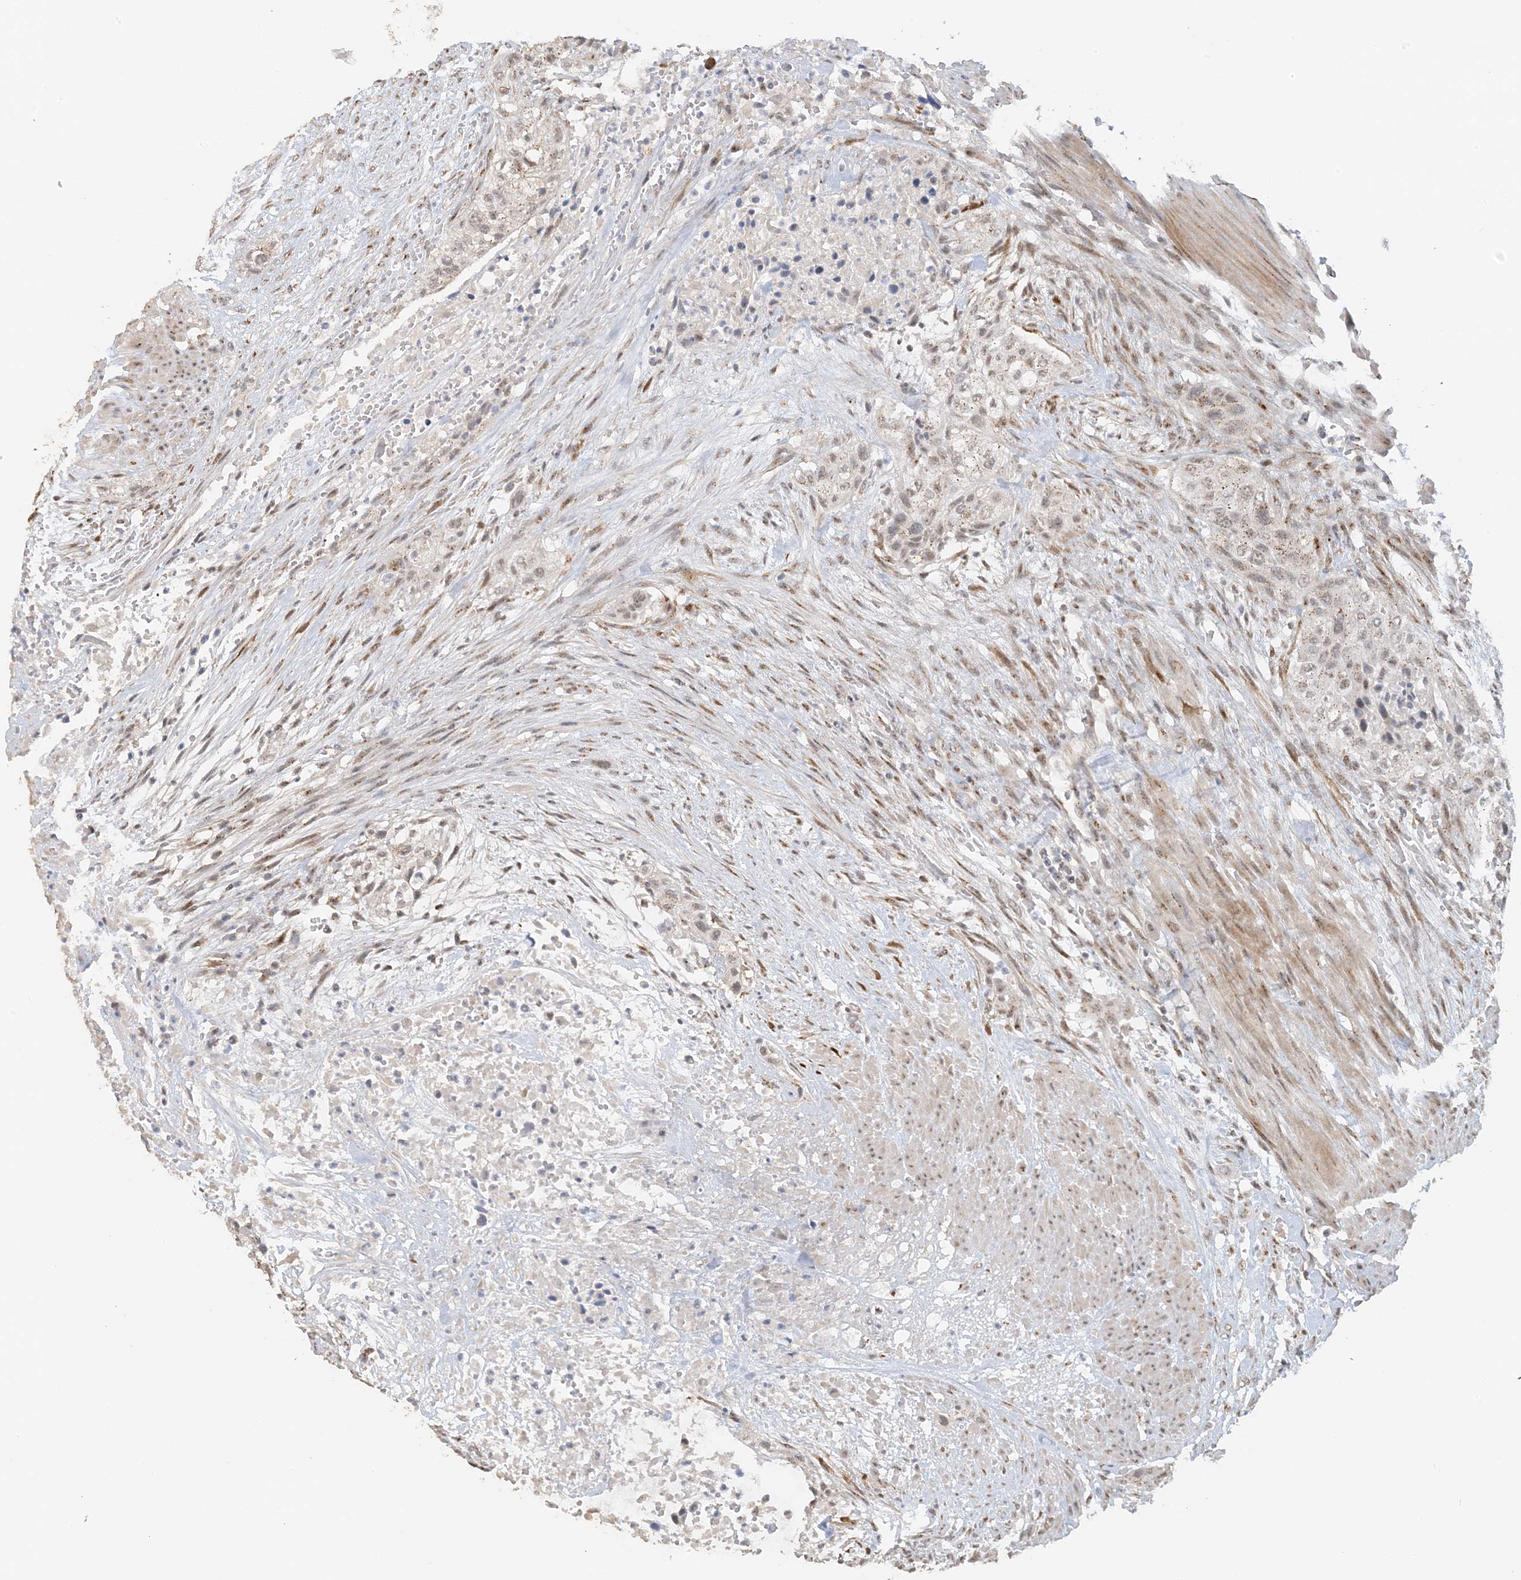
{"staining": {"intensity": "weak", "quantity": "<25%", "location": "cytoplasmic/membranous"}, "tissue": "urothelial cancer", "cell_type": "Tumor cells", "image_type": "cancer", "snomed": [{"axis": "morphology", "description": "Urothelial carcinoma, High grade"}, {"axis": "topography", "description": "Urinary bladder"}], "caption": "Urothelial carcinoma (high-grade) was stained to show a protein in brown. There is no significant staining in tumor cells.", "gene": "ZCCHC4", "patient": {"sex": "male", "age": 35}}